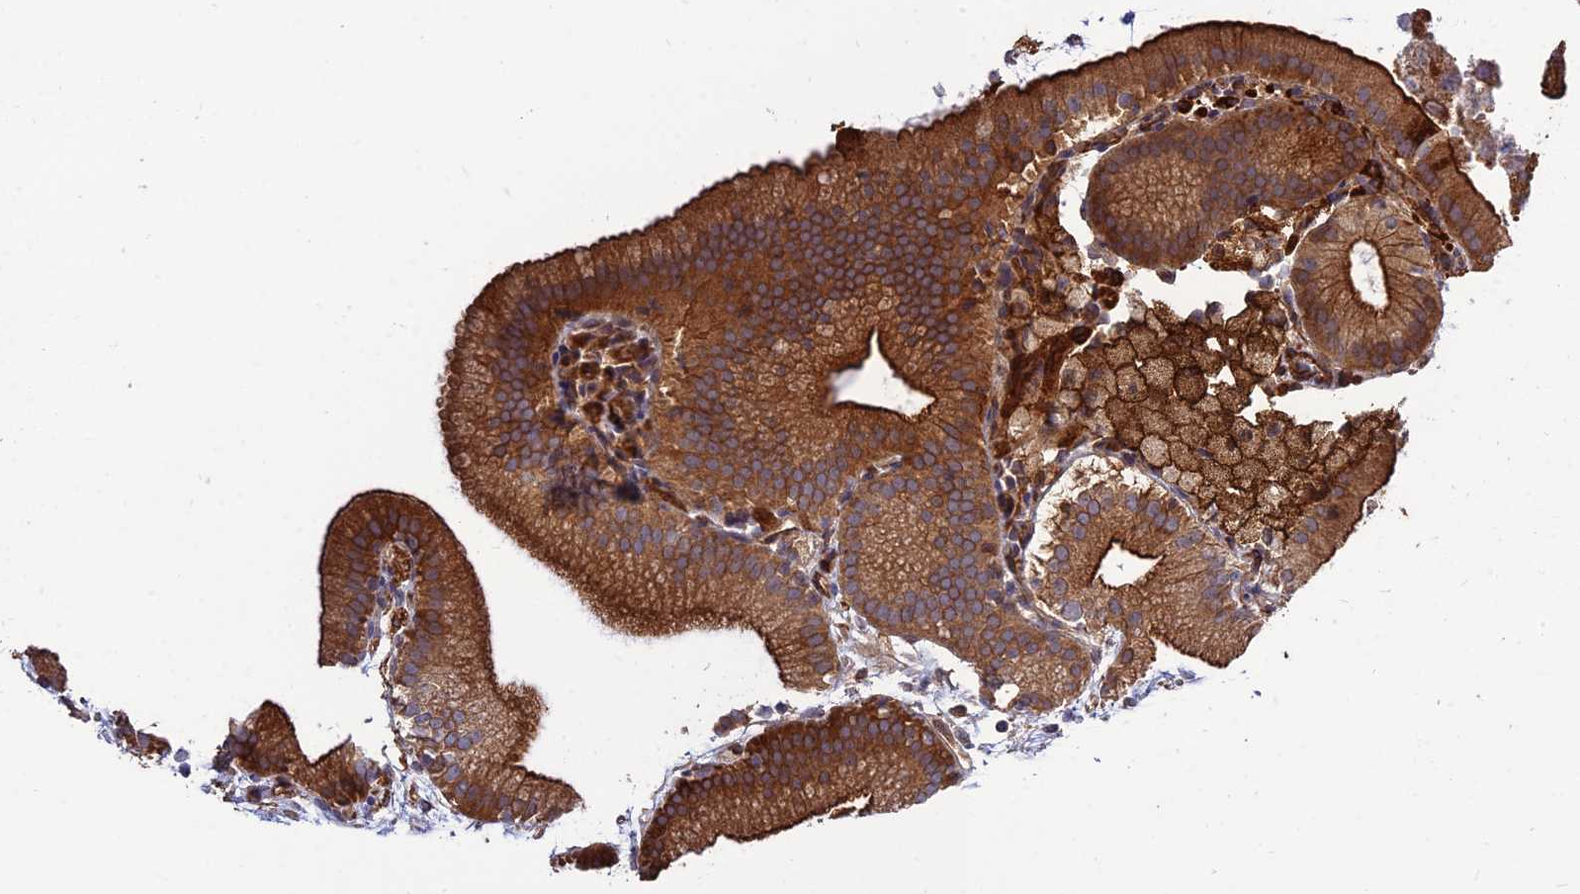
{"staining": {"intensity": "strong", "quantity": ">75%", "location": "cytoplasmic/membranous"}, "tissue": "gallbladder", "cell_type": "Glandular cells", "image_type": "normal", "snomed": [{"axis": "morphology", "description": "Normal tissue, NOS"}, {"axis": "topography", "description": "Gallbladder"}], "caption": "A histopathology image showing strong cytoplasmic/membranous positivity in about >75% of glandular cells in normal gallbladder, as visualized by brown immunohistochemical staining.", "gene": "CRTAP", "patient": {"sex": "male", "age": 55}}